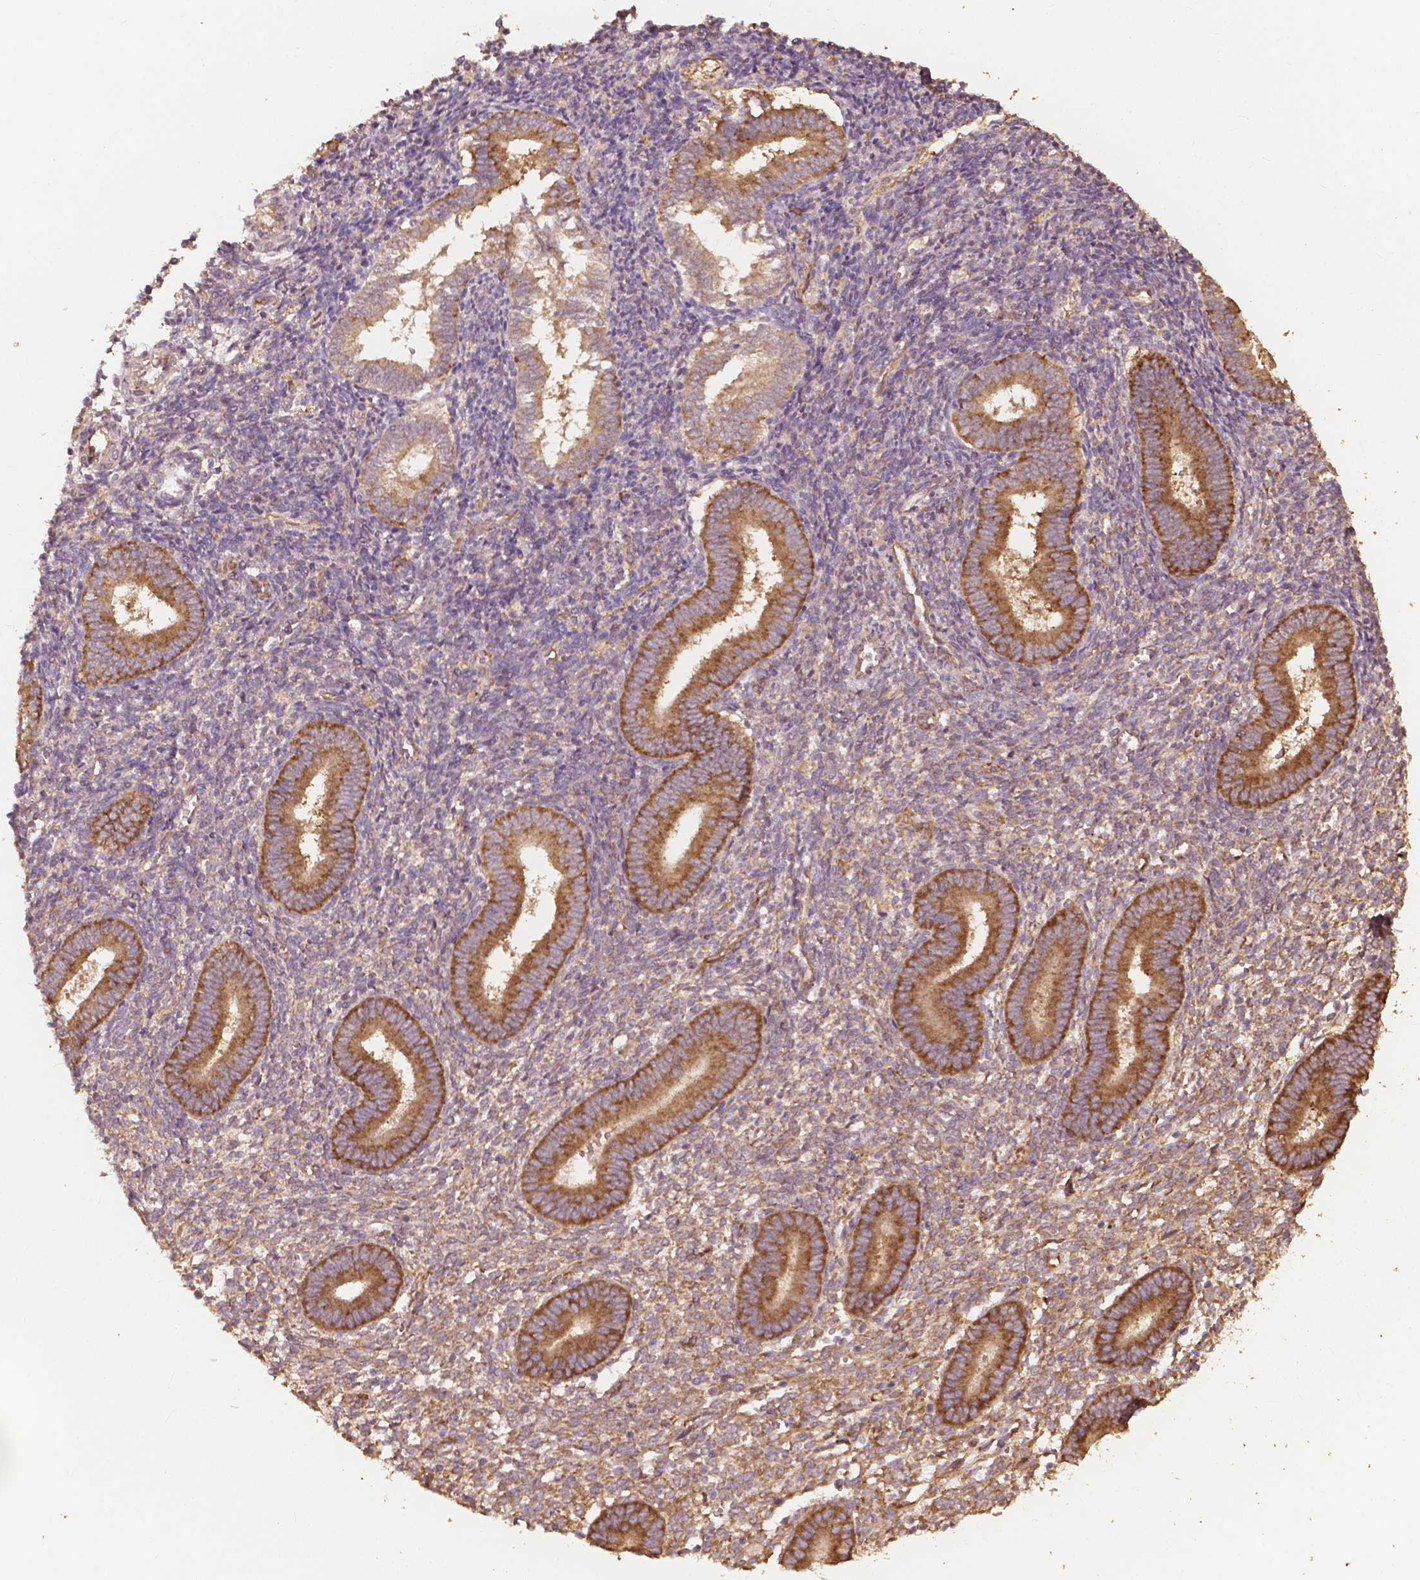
{"staining": {"intensity": "weak", "quantity": "<25%", "location": "cytoplasmic/membranous"}, "tissue": "endometrium", "cell_type": "Cells in endometrial stroma", "image_type": "normal", "snomed": [{"axis": "morphology", "description": "Normal tissue, NOS"}, {"axis": "topography", "description": "Endometrium"}], "caption": "IHC photomicrograph of benign human endometrium stained for a protein (brown), which exhibits no expression in cells in endometrial stroma.", "gene": "G3BP1", "patient": {"sex": "female", "age": 25}}